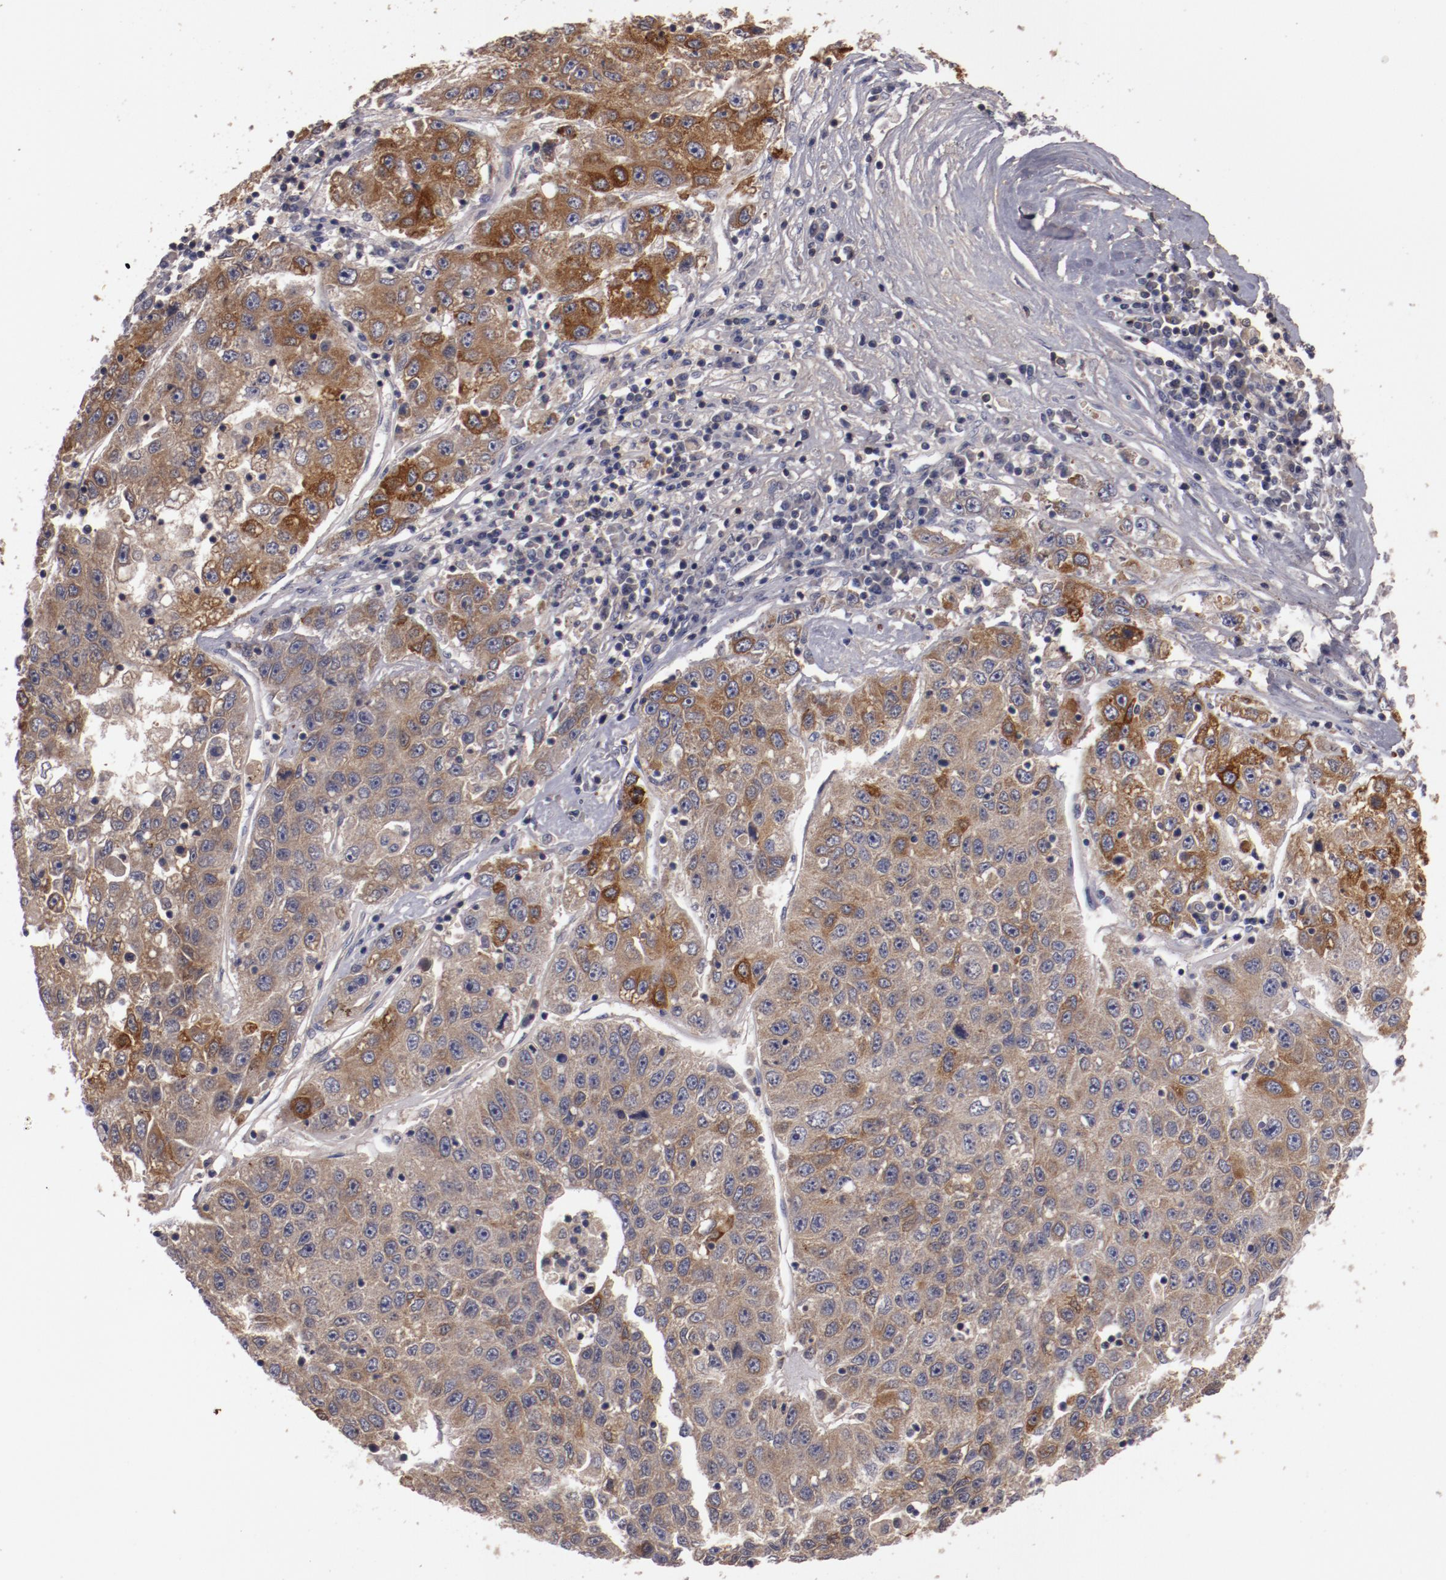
{"staining": {"intensity": "moderate", "quantity": "25%-75%", "location": "cytoplasmic/membranous"}, "tissue": "liver cancer", "cell_type": "Tumor cells", "image_type": "cancer", "snomed": [{"axis": "morphology", "description": "Carcinoma, Hepatocellular, NOS"}, {"axis": "topography", "description": "Liver"}], "caption": "Protein staining by immunohistochemistry (IHC) exhibits moderate cytoplasmic/membranous staining in approximately 25%-75% of tumor cells in liver cancer (hepatocellular carcinoma). Ihc stains the protein of interest in brown and the nuclei are stained blue.", "gene": "MBL2", "patient": {"sex": "male", "age": 49}}